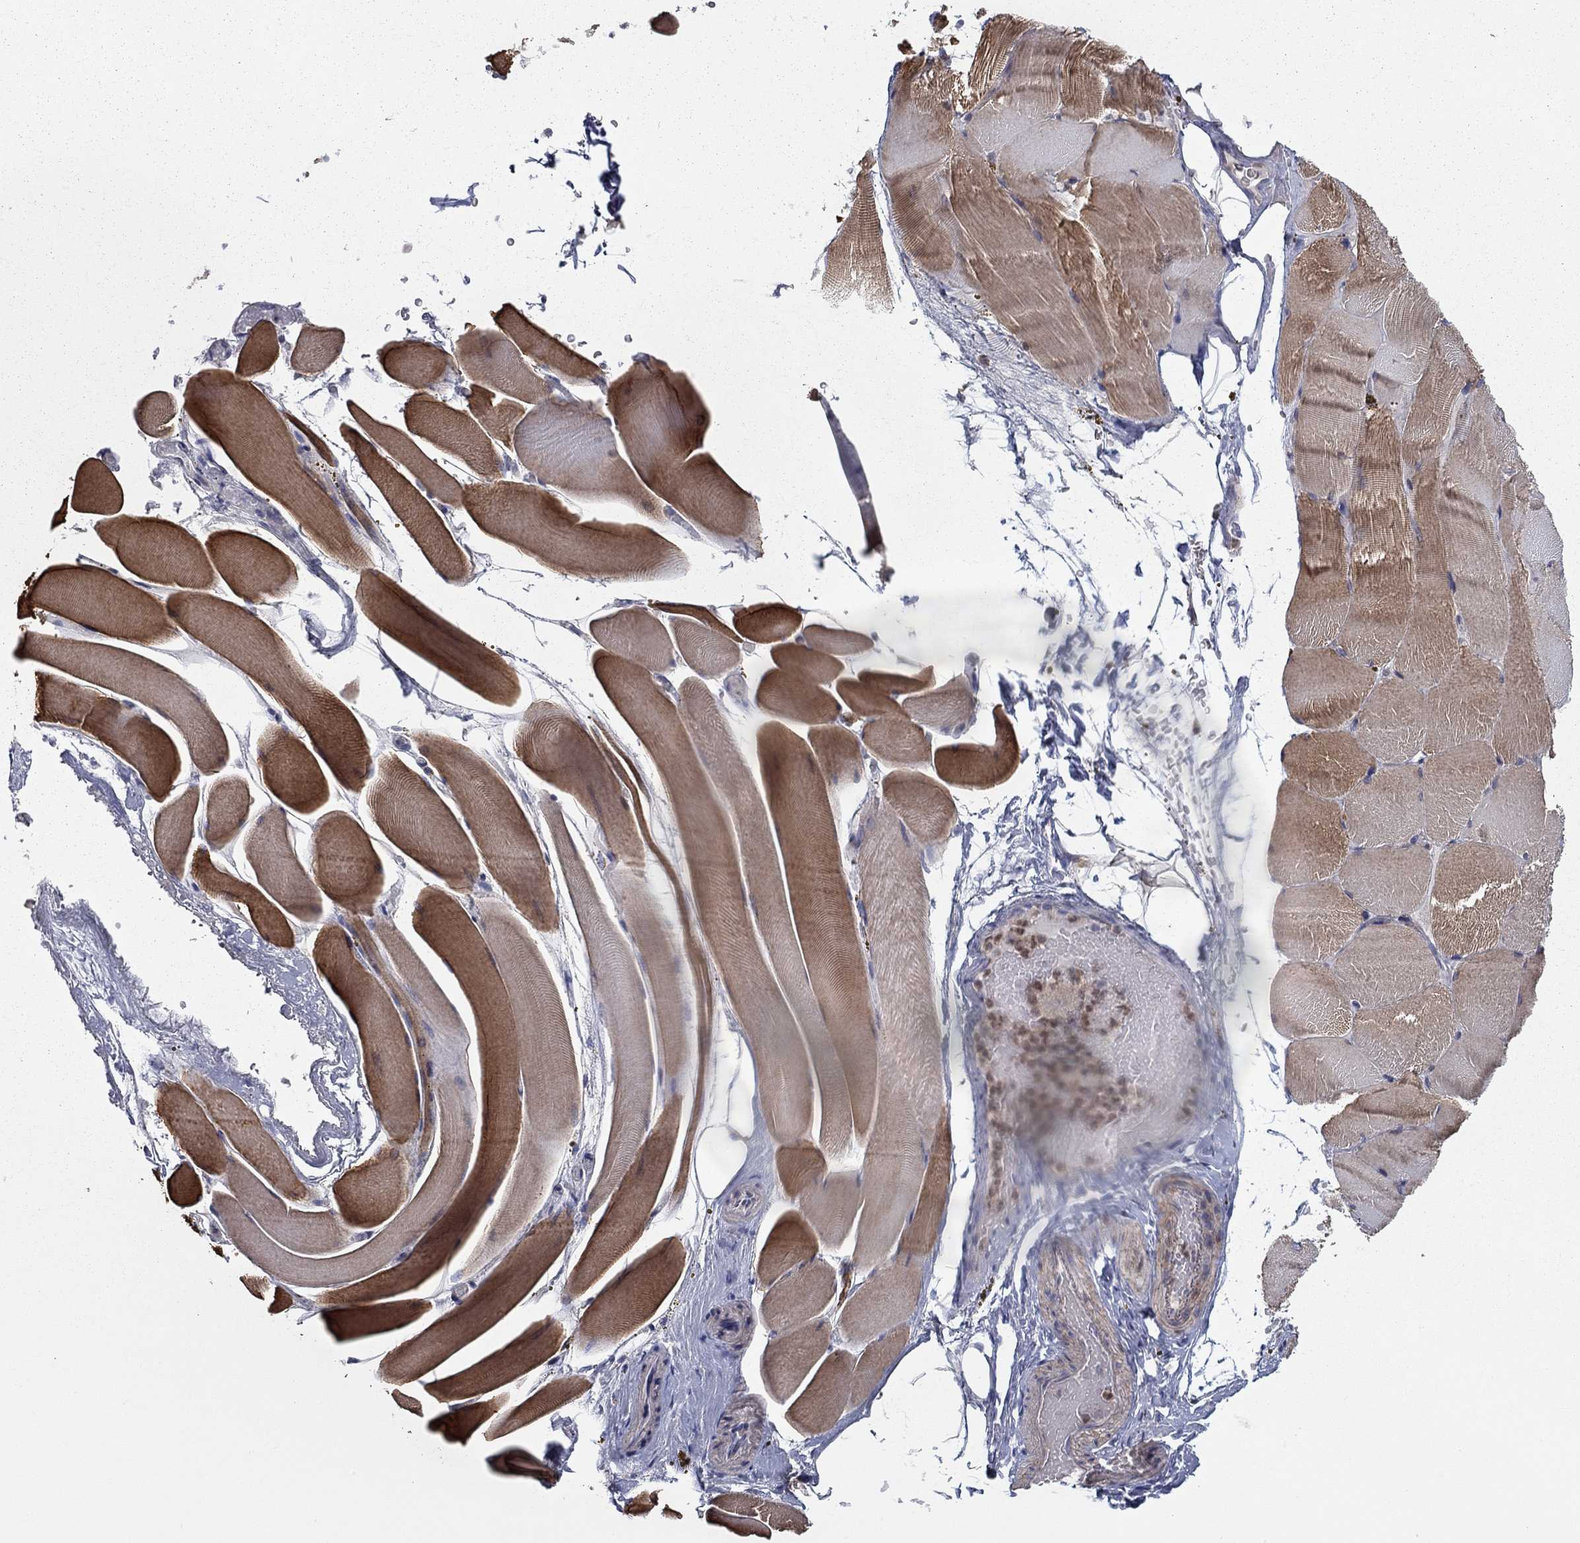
{"staining": {"intensity": "strong", "quantity": "<25%", "location": "cytoplasmic/membranous"}, "tissue": "skeletal muscle", "cell_type": "Myocytes", "image_type": "normal", "snomed": [{"axis": "morphology", "description": "Normal tissue, NOS"}, {"axis": "topography", "description": "Skeletal muscle"}], "caption": "Skeletal muscle stained with immunohistochemistry demonstrates strong cytoplasmic/membranous staining in about <25% of myocytes. (IHC, brightfield microscopy, high magnification).", "gene": "DUSP7", "patient": {"sex": "female", "age": 37}}